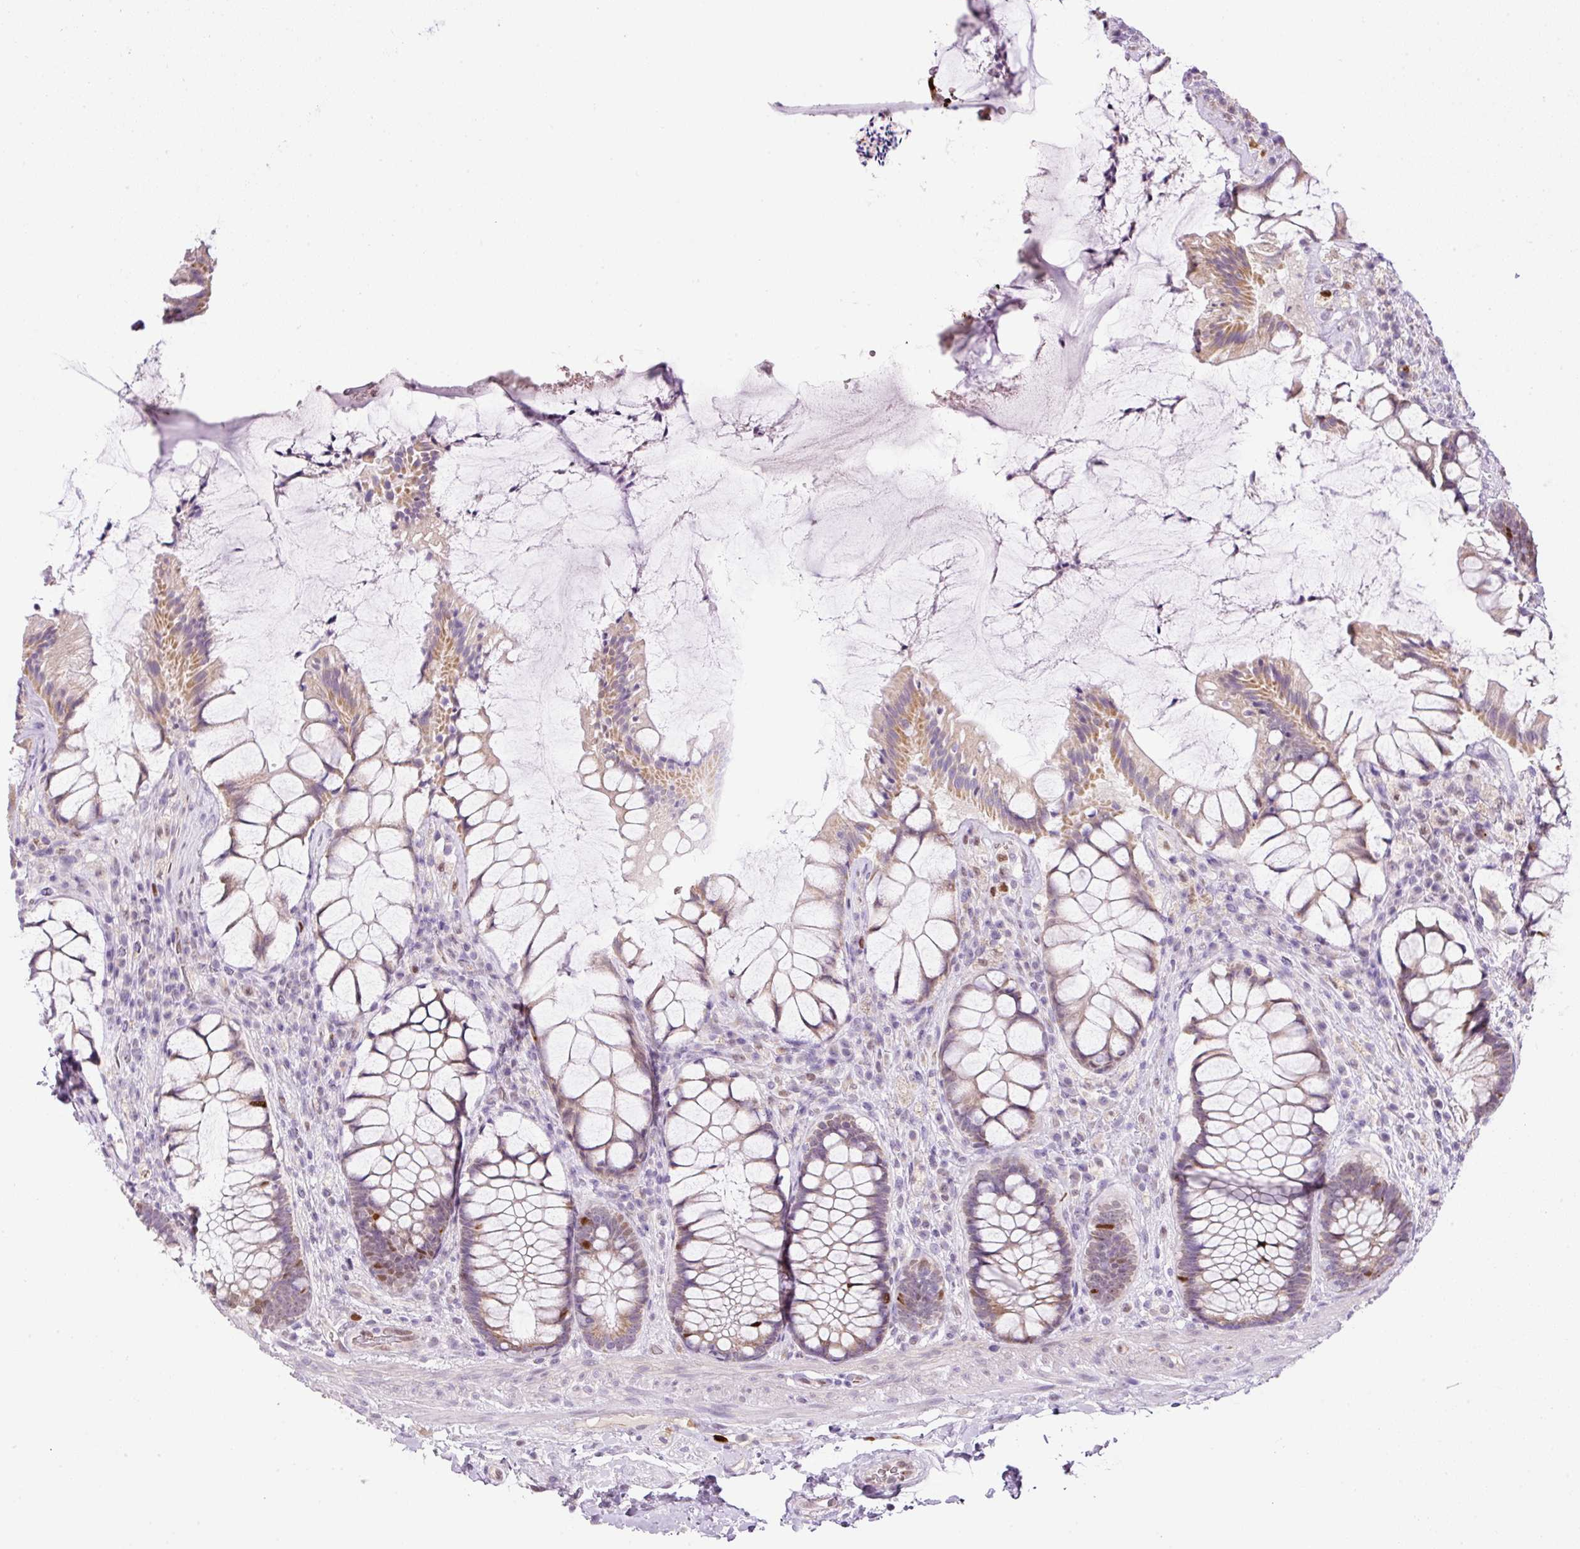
{"staining": {"intensity": "moderate", "quantity": "25%-75%", "location": "cytoplasmic/membranous,nuclear"}, "tissue": "rectum", "cell_type": "Glandular cells", "image_type": "normal", "snomed": [{"axis": "morphology", "description": "Normal tissue, NOS"}, {"axis": "topography", "description": "Rectum"}], "caption": "Immunohistochemical staining of unremarkable rectum exhibits 25%-75% levels of moderate cytoplasmic/membranous,nuclear protein positivity in approximately 25%-75% of glandular cells. The staining was performed using DAB (3,3'-diaminobenzidine), with brown indicating positive protein expression. Nuclei are stained blue with hematoxylin.", "gene": "KPNA2", "patient": {"sex": "female", "age": 58}}